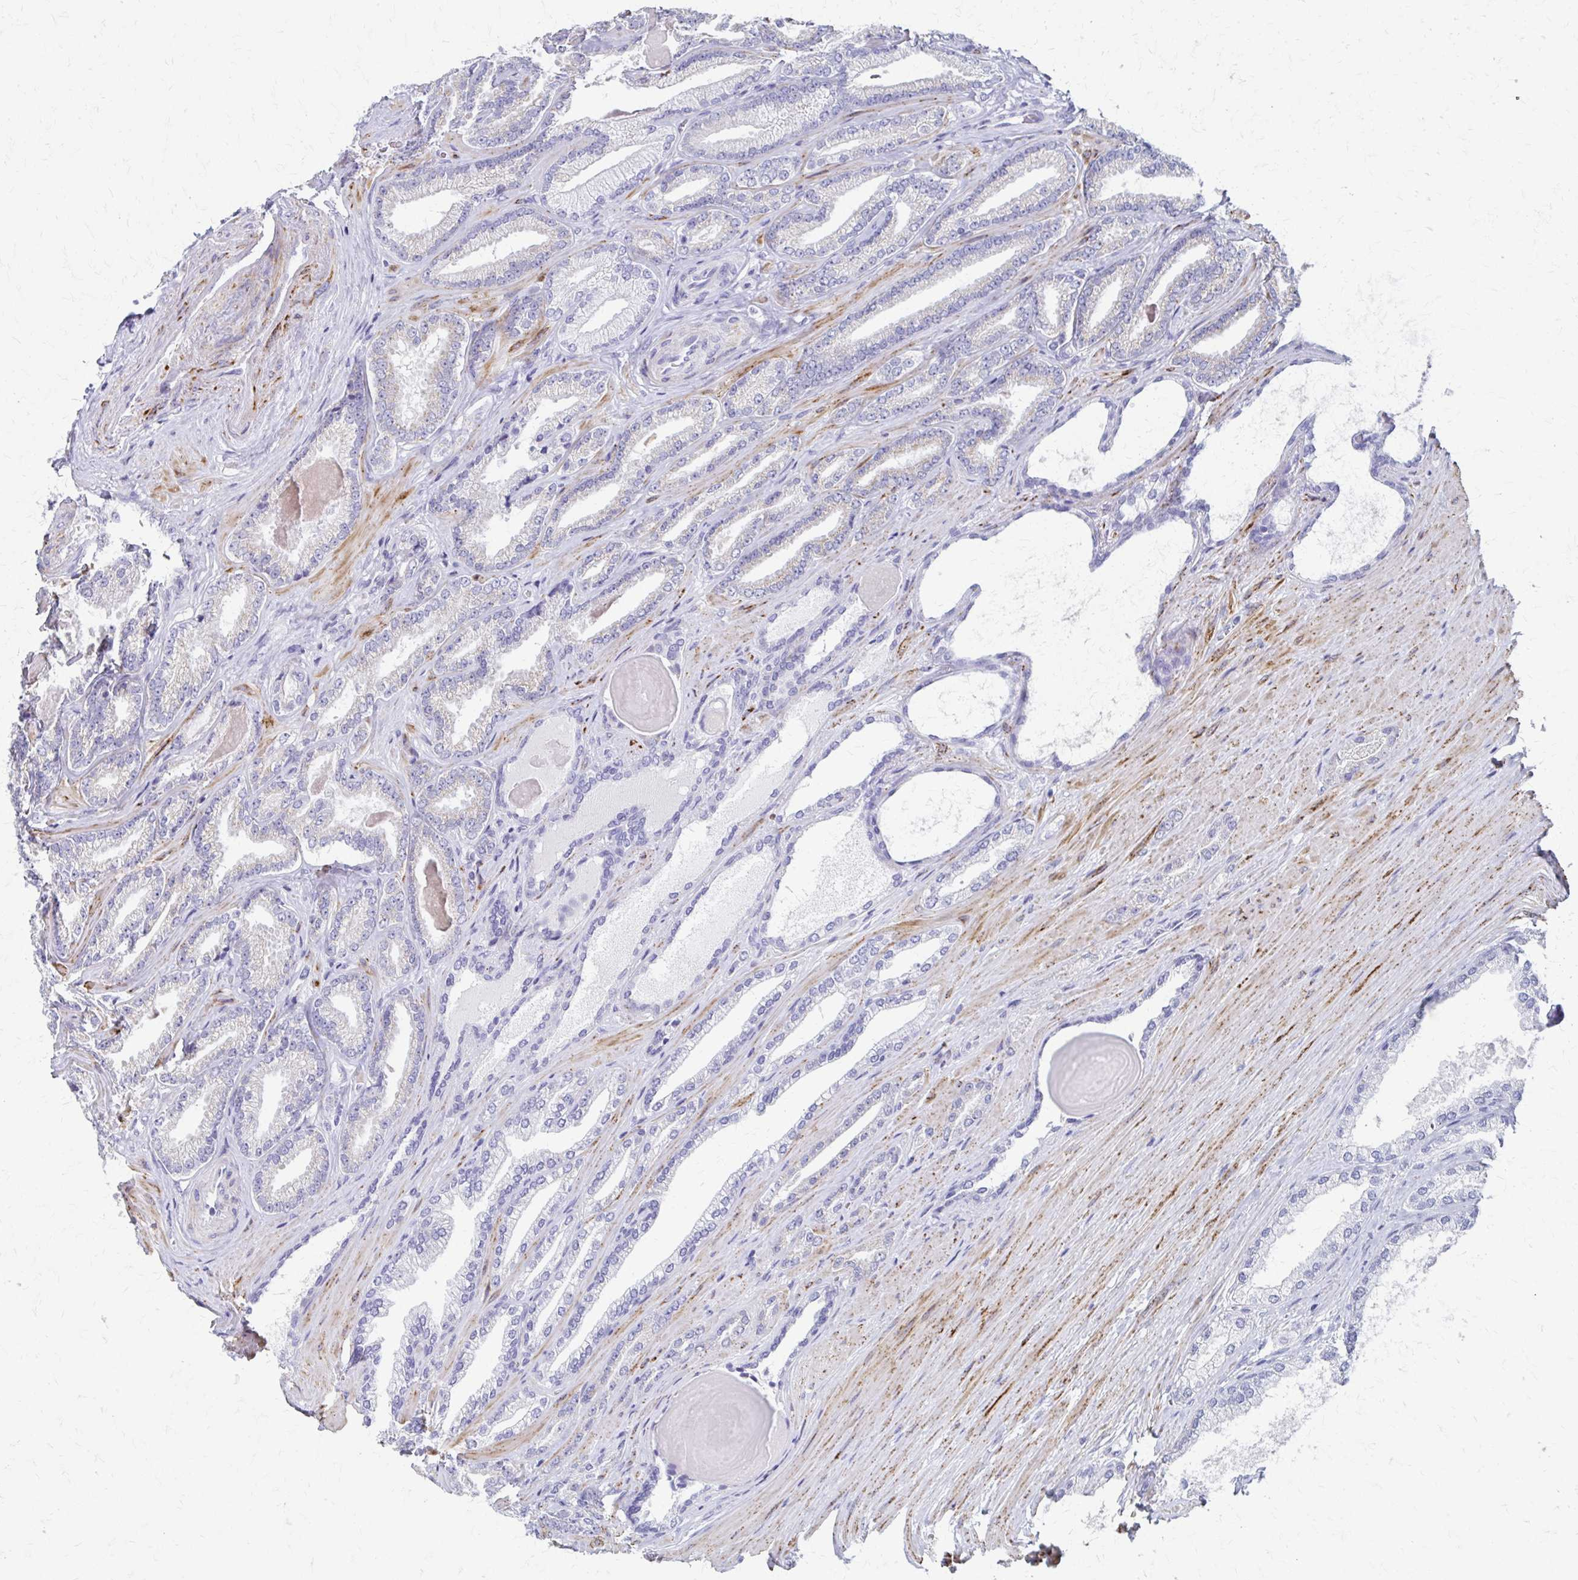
{"staining": {"intensity": "moderate", "quantity": "25%-75%", "location": "cytoplasmic/membranous"}, "tissue": "prostate cancer", "cell_type": "Tumor cells", "image_type": "cancer", "snomed": [{"axis": "morphology", "description": "Adenocarcinoma, Low grade"}, {"axis": "topography", "description": "Prostate"}], "caption": "About 25%-75% of tumor cells in human adenocarcinoma (low-grade) (prostate) display moderate cytoplasmic/membranous protein expression as visualized by brown immunohistochemical staining.", "gene": "ZSCAN5B", "patient": {"sex": "male", "age": 61}}